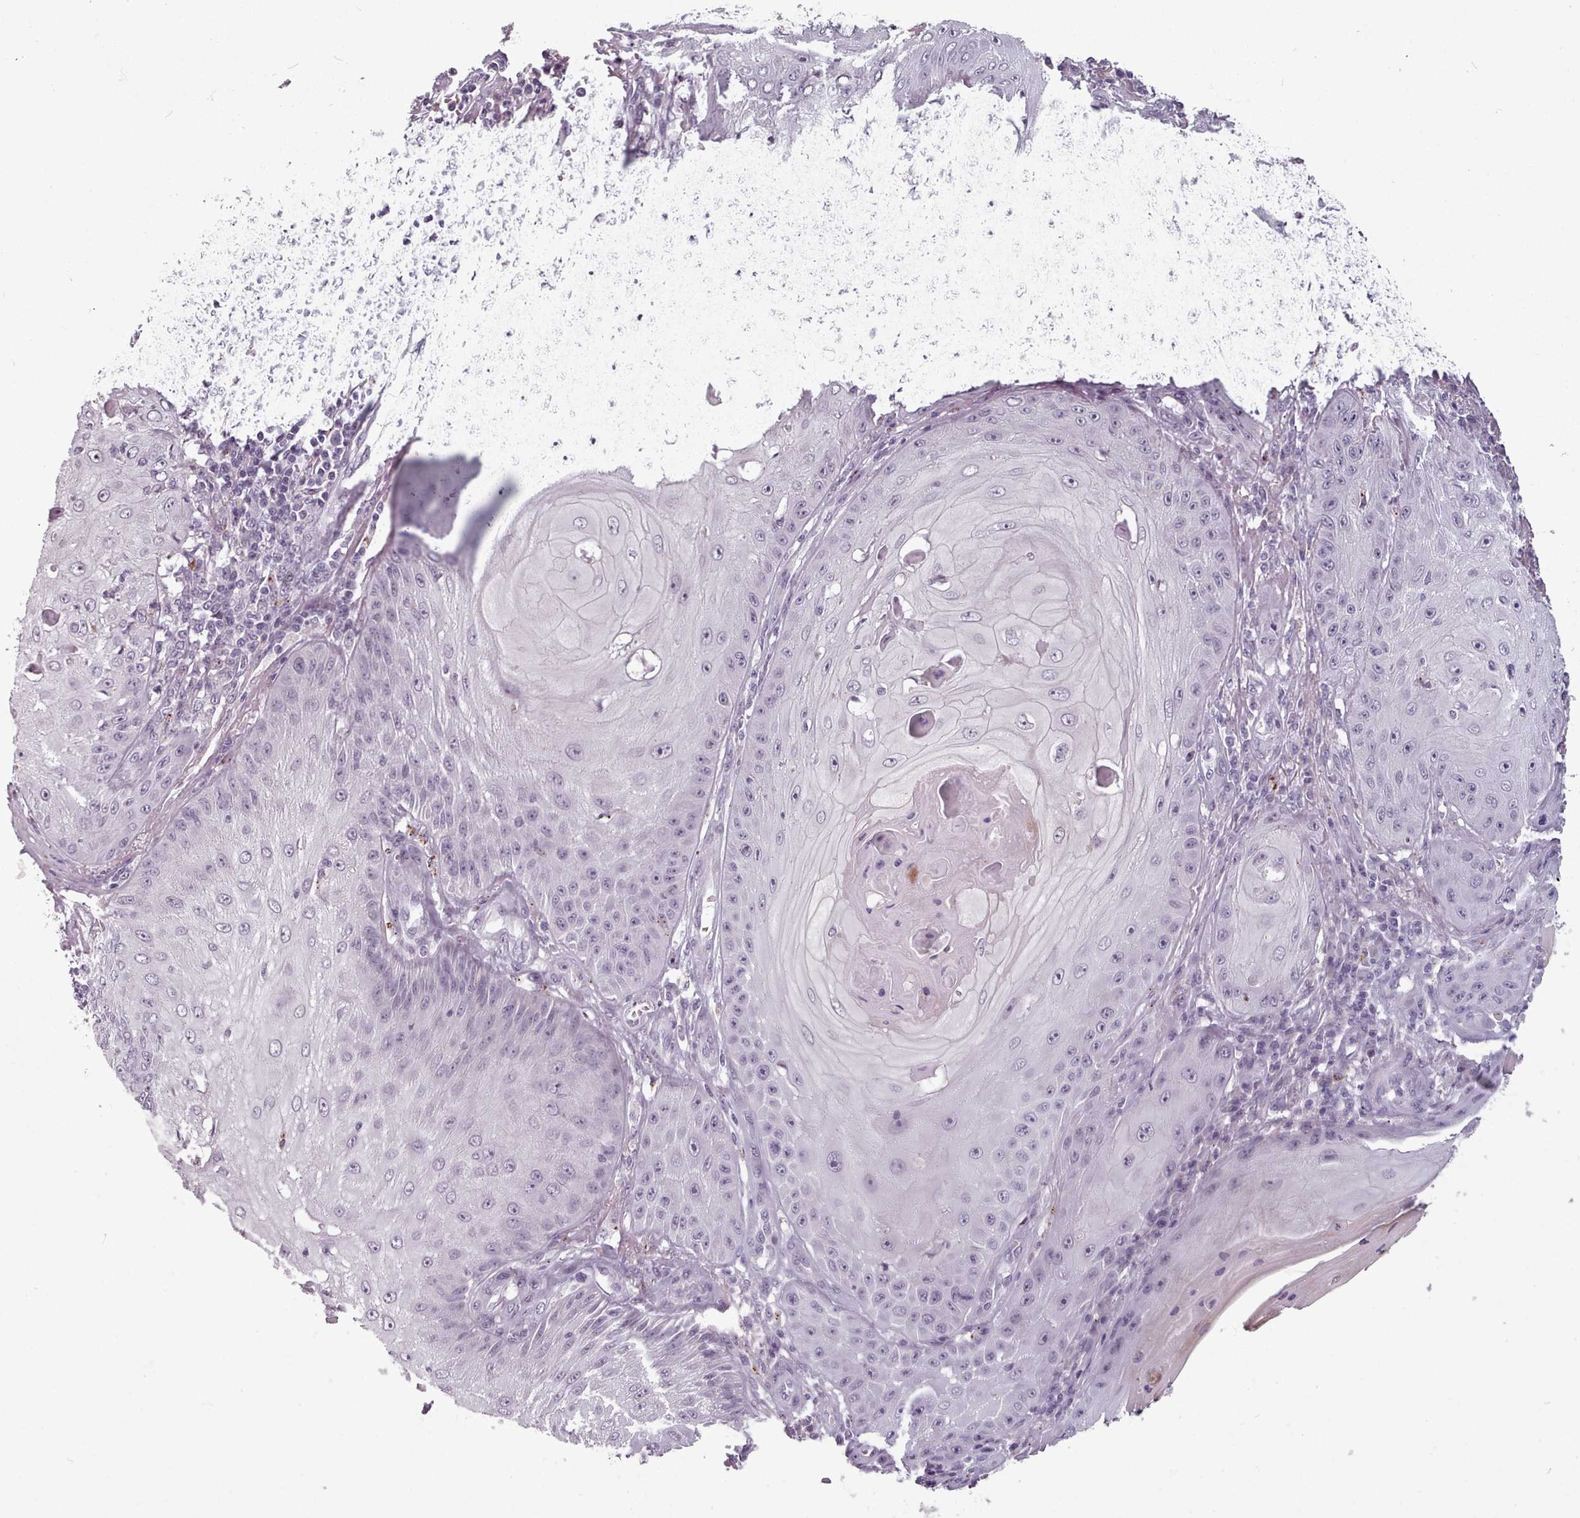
{"staining": {"intensity": "negative", "quantity": "none", "location": "none"}, "tissue": "skin cancer", "cell_type": "Tumor cells", "image_type": "cancer", "snomed": [{"axis": "morphology", "description": "Squamous cell carcinoma, NOS"}, {"axis": "topography", "description": "Skin"}], "caption": "Immunohistochemical staining of skin cancer reveals no significant positivity in tumor cells.", "gene": "PBX4", "patient": {"sex": "male", "age": 70}}